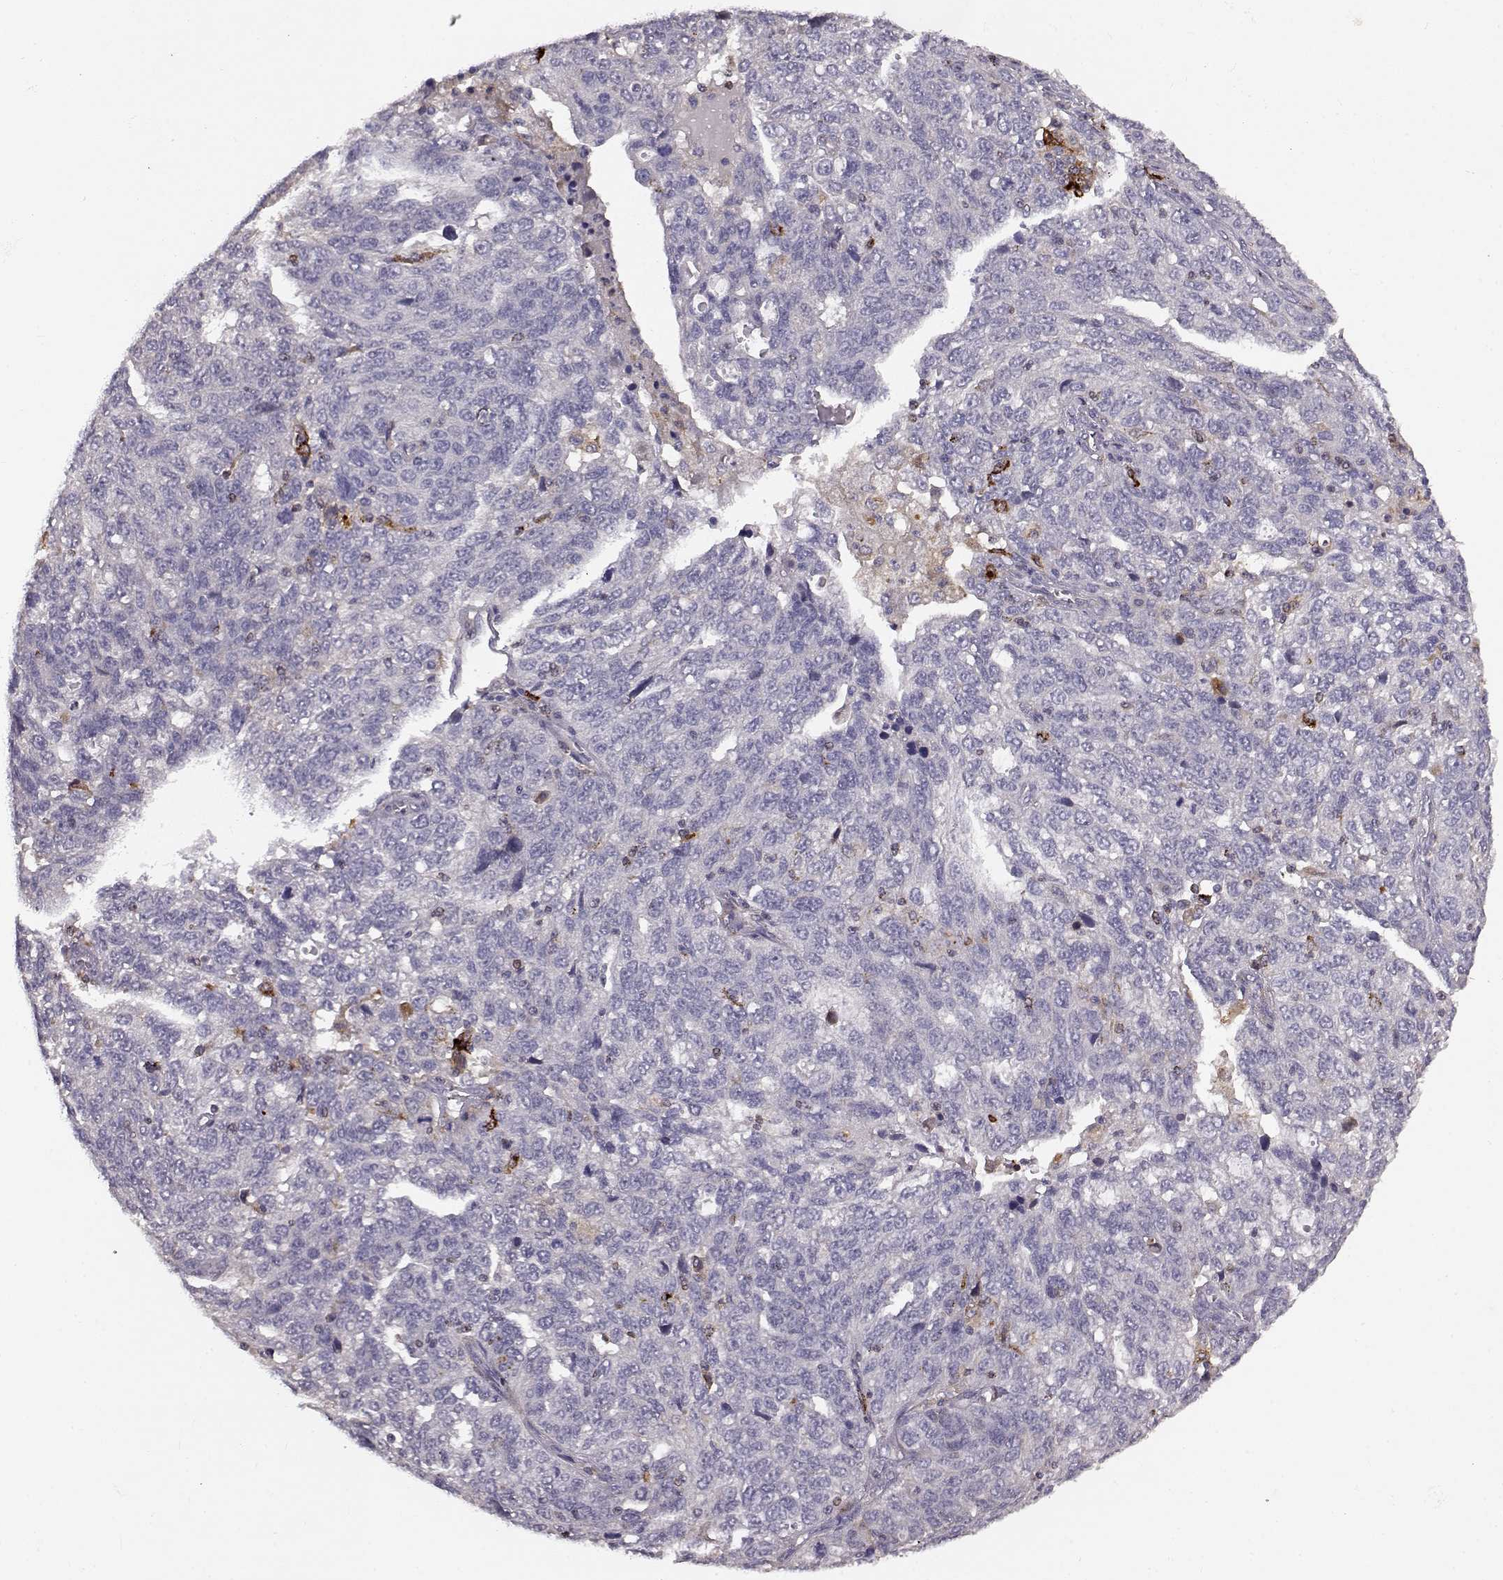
{"staining": {"intensity": "negative", "quantity": "none", "location": "none"}, "tissue": "ovarian cancer", "cell_type": "Tumor cells", "image_type": "cancer", "snomed": [{"axis": "morphology", "description": "Cystadenocarcinoma, serous, NOS"}, {"axis": "topography", "description": "Ovary"}], "caption": "The micrograph reveals no staining of tumor cells in ovarian cancer.", "gene": "CCNF", "patient": {"sex": "female", "age": 71}}